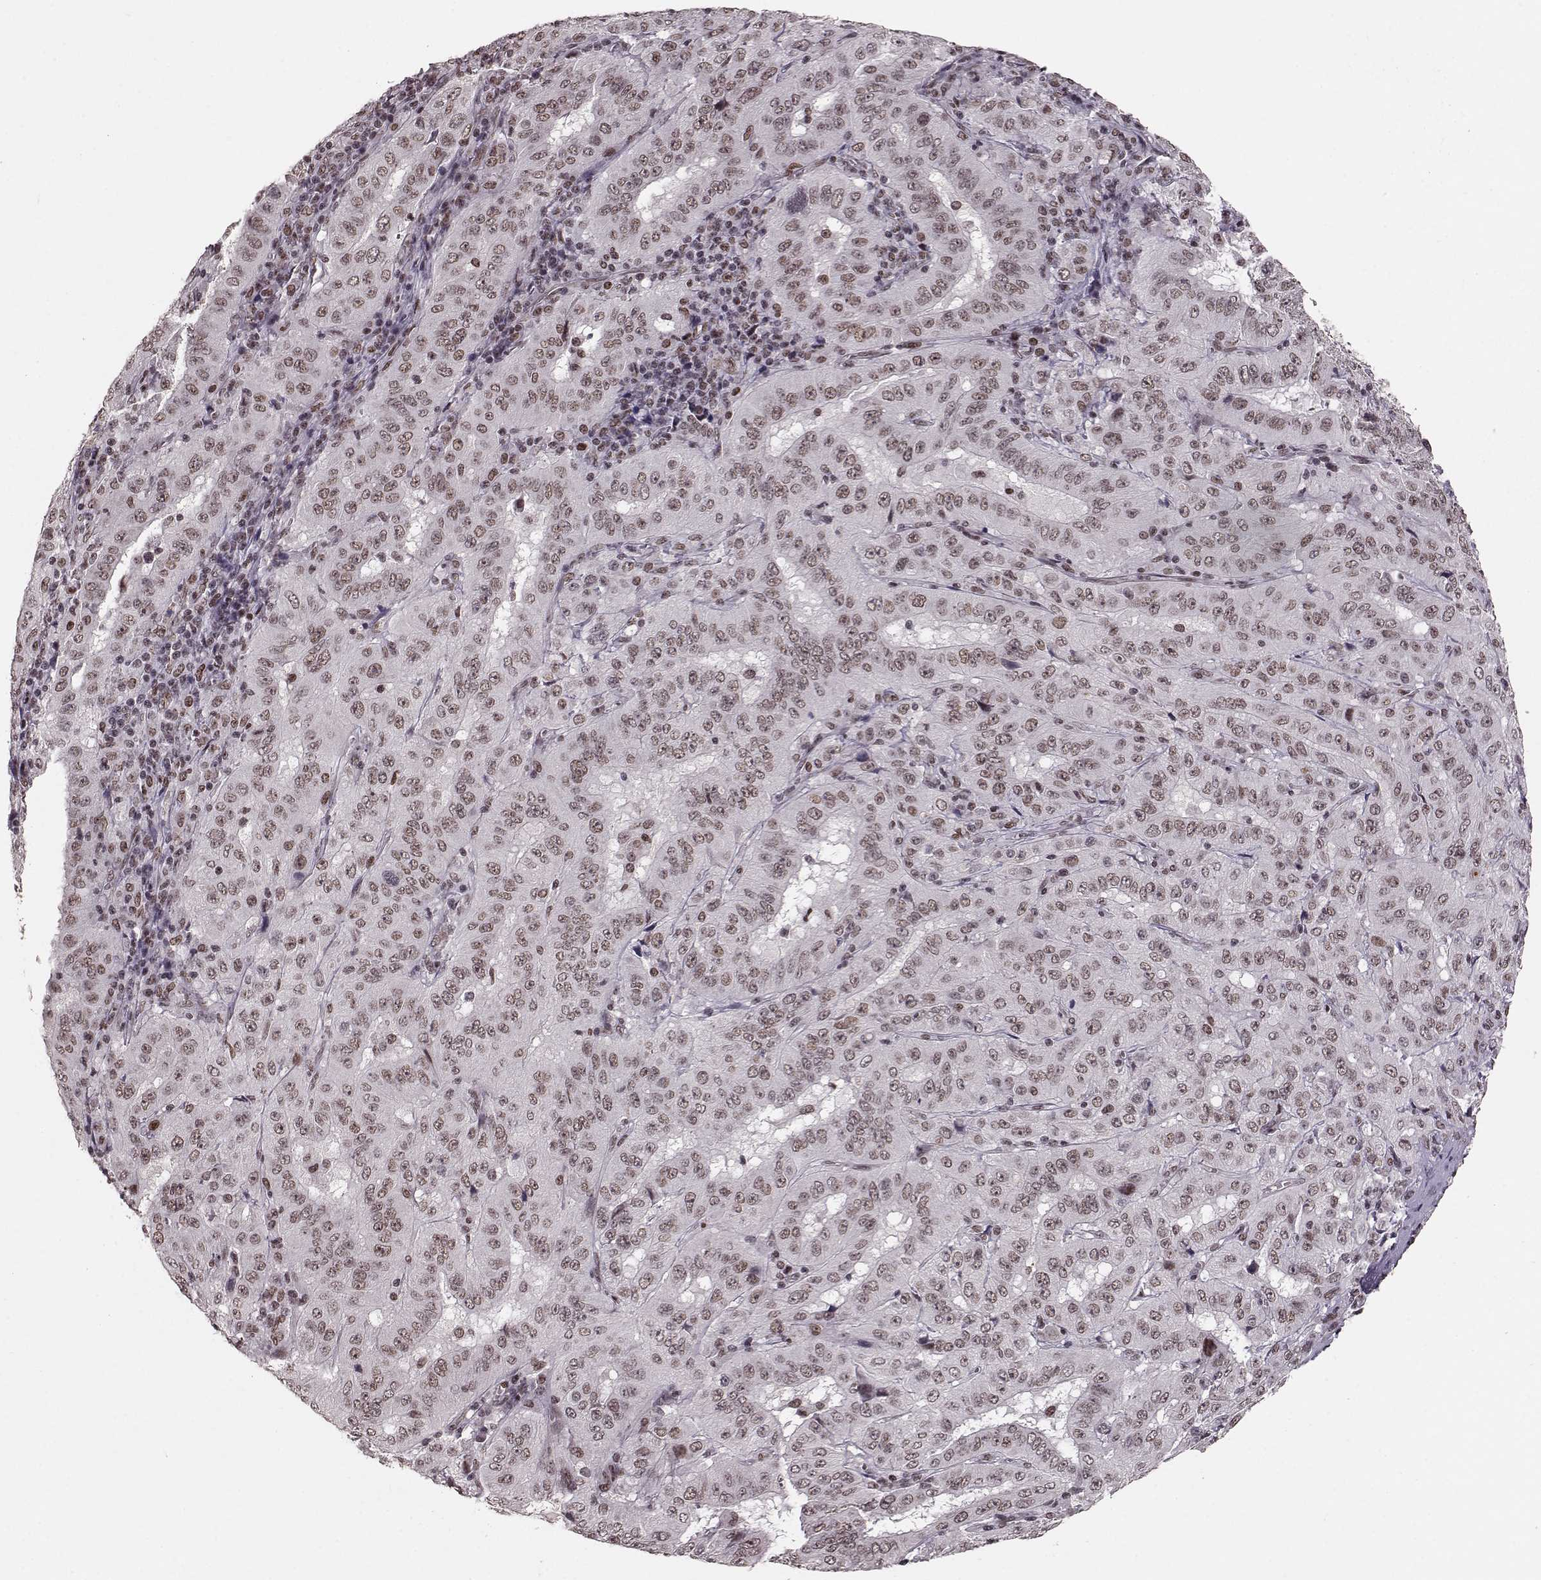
{"staining": {"intensity": "weak", "quantity": ">75%", "location": "nuclear"}, "tissue": "pancreatic cancer", "cell_type": "Tumor cells", "image_type": "cancer", "snomed": [{"axis": "morphology", "description": "Adenocarcinoma, NOS"}, {"axis": "topography", "description": "Pancreas"}], "caption": "Protein expression analysis of human pancreatic cancer (adenocarcinoma) reveals weak nuclear positivity in approximately >75% of tumor cells. The staining is performed using DAB (3,3'-diaminobenzidine) brown chromogen to label protein expression. The nuclei are counter-stained blue using hematoxylin.", "gene": "RRAGD", "patient": {"sex": "male", "age": 63}}